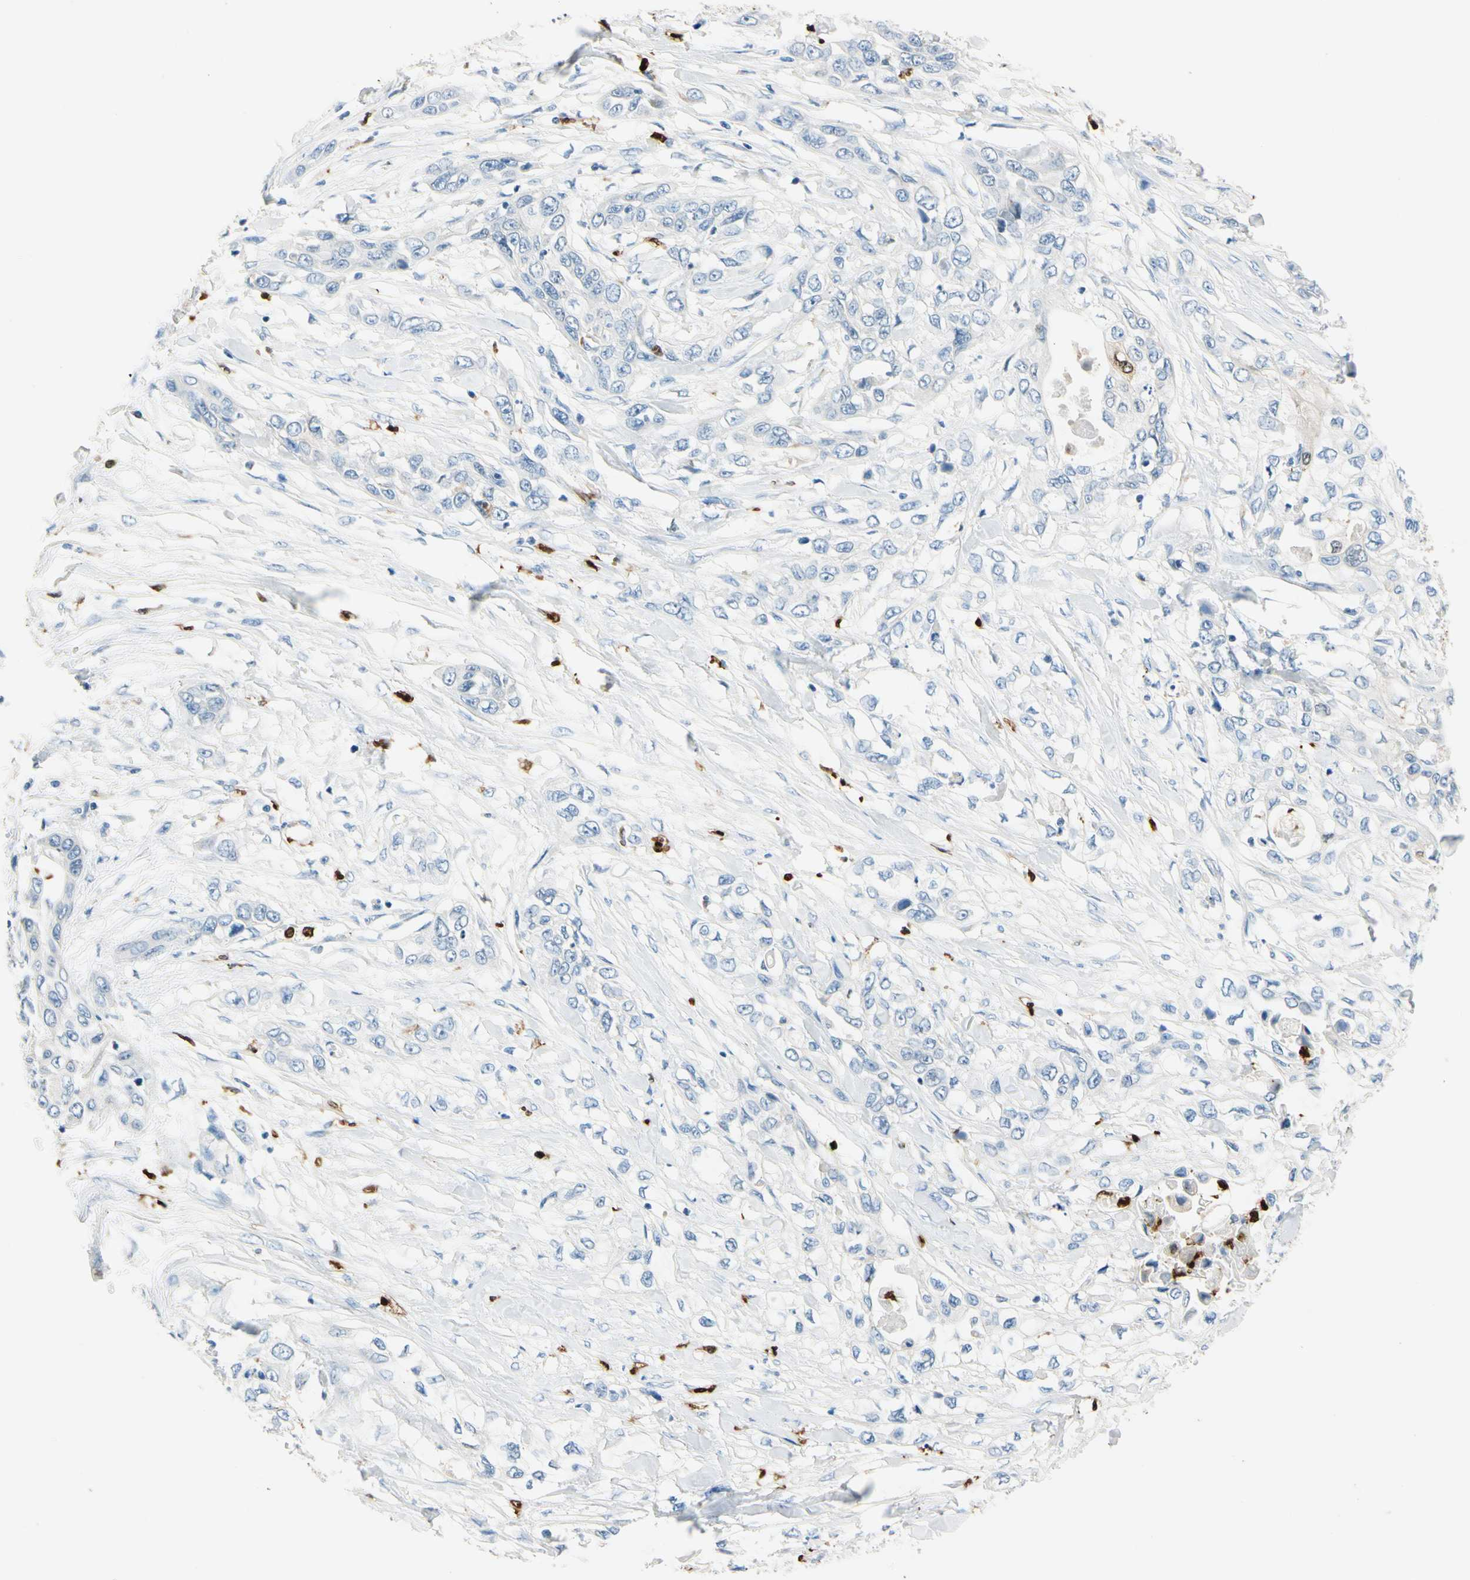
{"staining": {"intensity": "negative", "quantity": "none", "location": "none"}, "tissue": "pancreatic cancer", "cell_type": "Tumor cells", "image_type": "cancer", "snomed": [{"axis": "morphology", "description": "Adenocarcinoma, NOS"}, {"axis": "topography", "description": "Pancreas"}], "caption": "Adenocarcinoma (pancreatic) stained for a protein using IHC displays no expression tumor cells.", "gene": "TRAF5", "patient": {"sex": "female", "age": 70}}